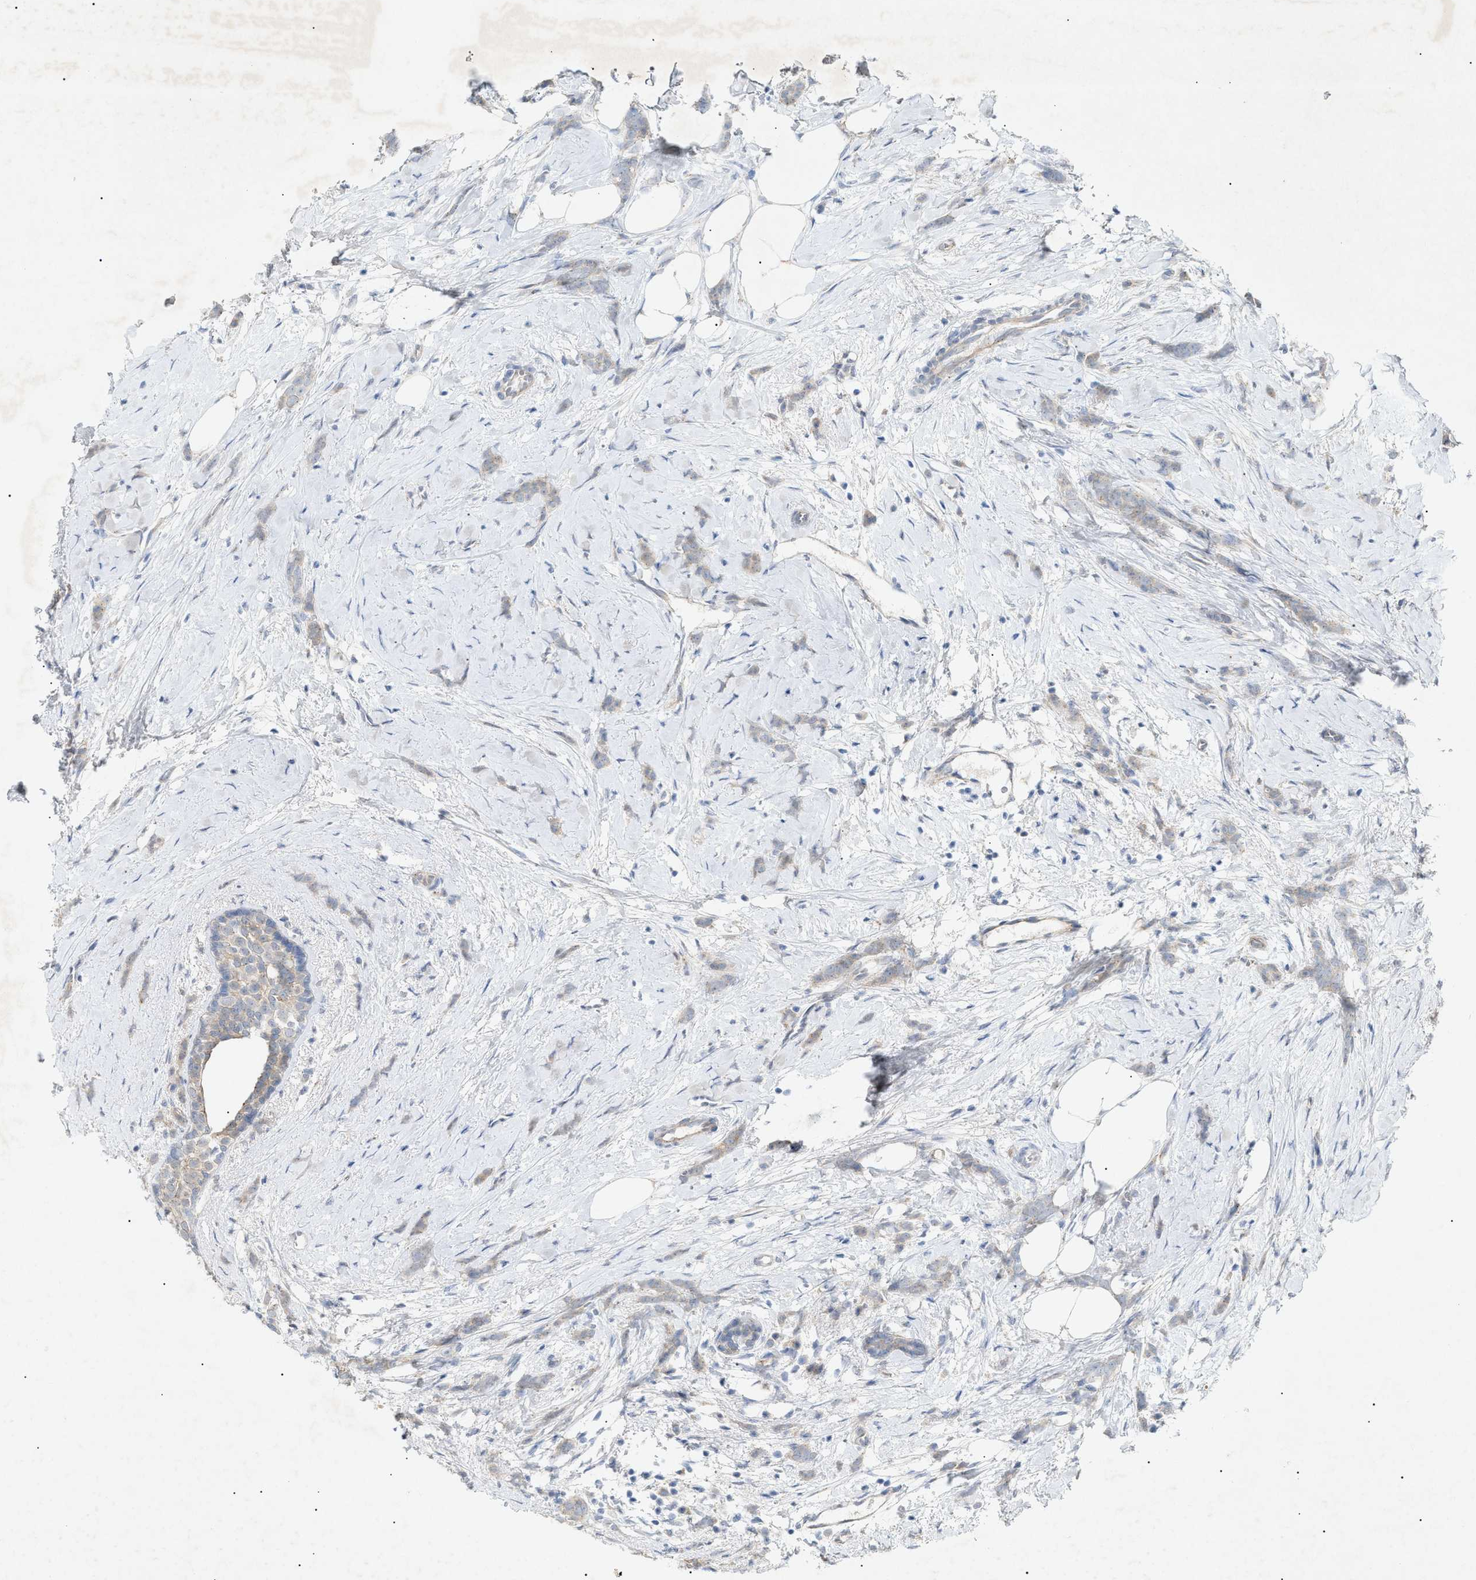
{"staining": {"intensity": "weak", "quantity": "<25%", "location": "cytoplasmic/membranous"}, "tissue": "breast cancer", "cell_type": "Tumor cells", "image_type": "cancer", "snomed": [{"axis": "morphology", "description": "Lobular carcinoma, in situ"}, {"axis": "morphology", "description": "Lobular carcinoma"}, {"axis": "topography", "description": "Breast"}], "caption": "DAB (3,3'-diaminobenzidine) immunohistochemical staining of human lobular carcinoma in situ (breast) demonstrates no significant staining in tumor cells.", "gene": "SLC25A31", "patient": {"sex": "female", "age": 41}}